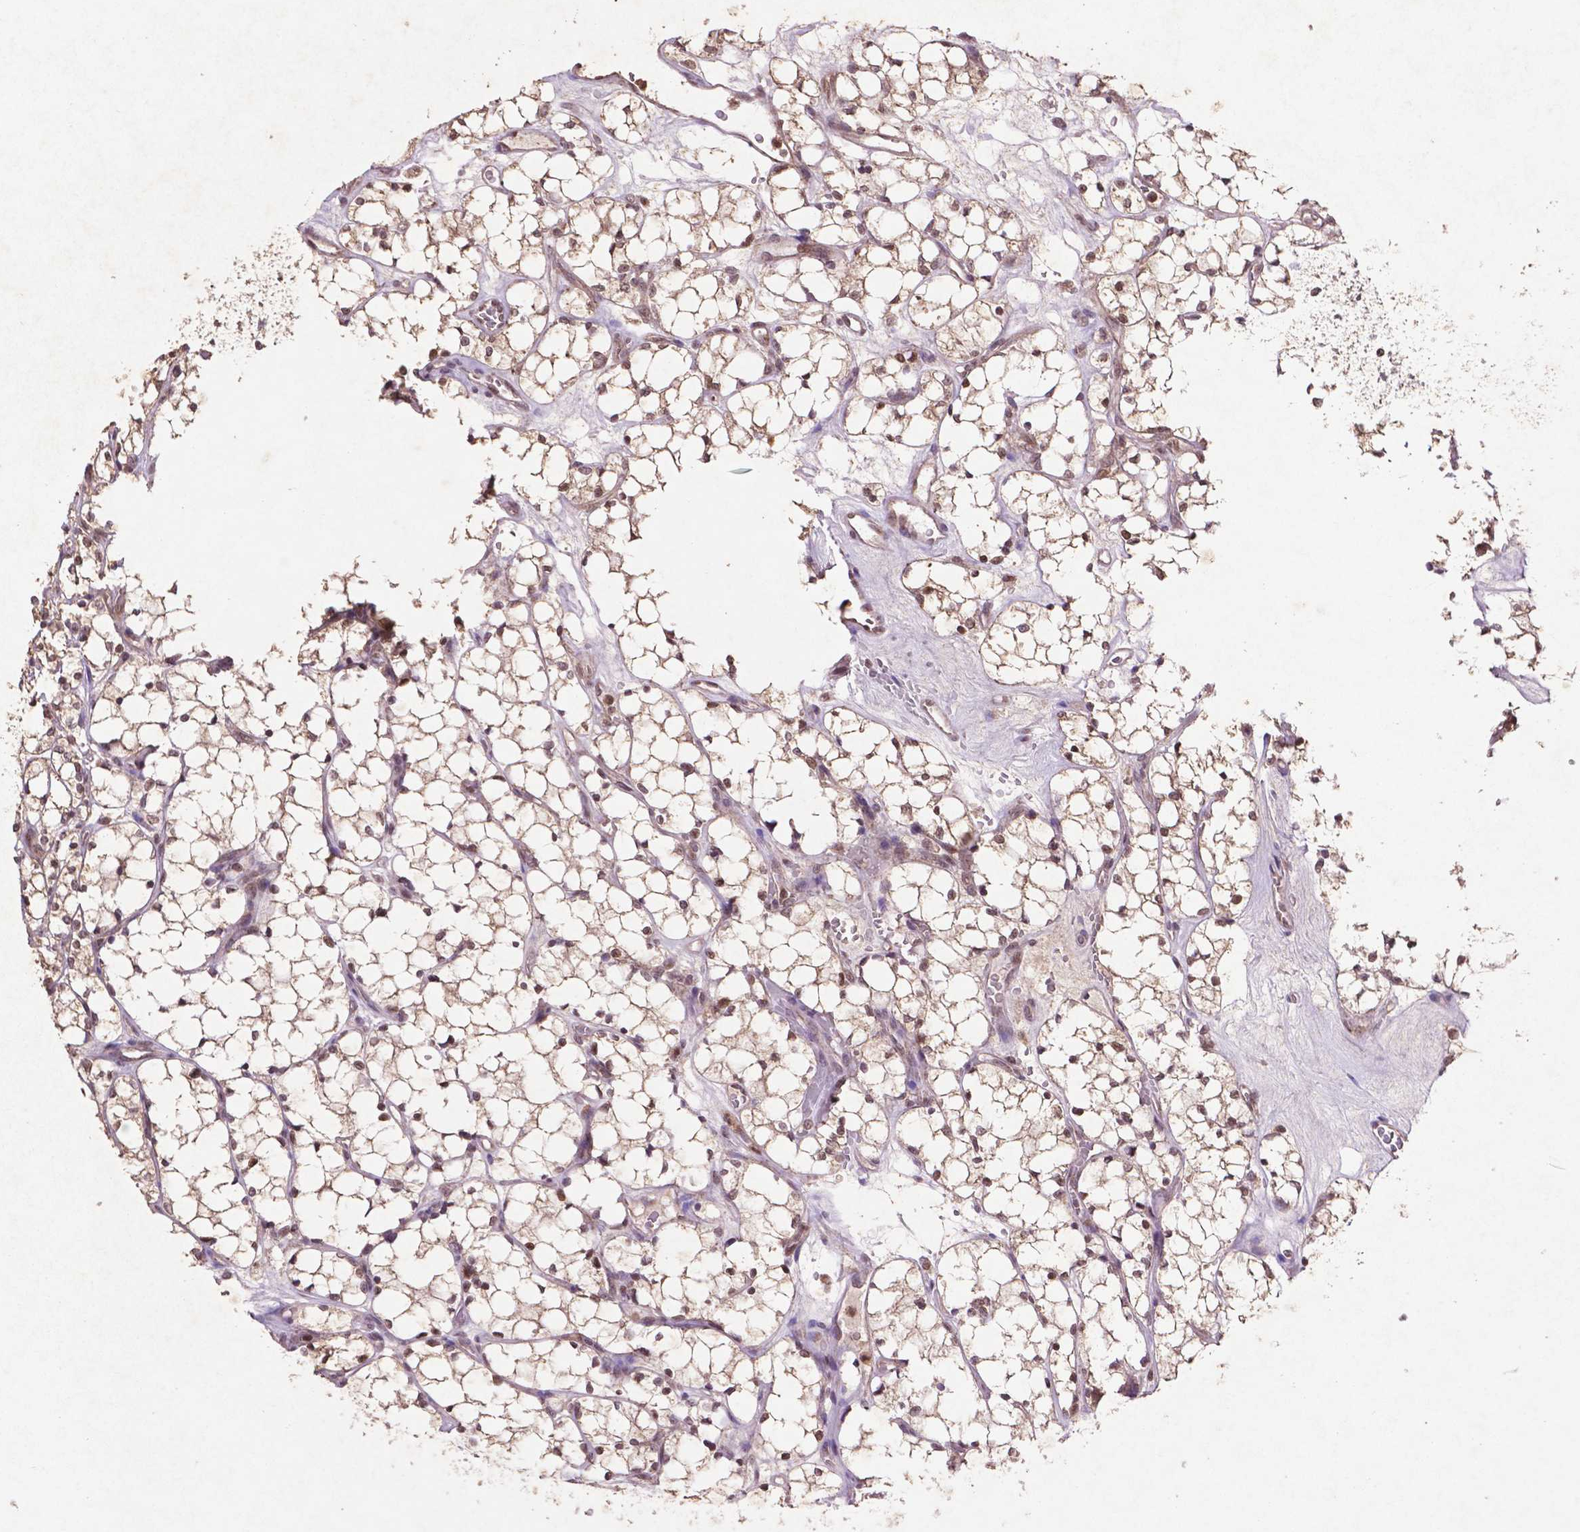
{"staining": {"intensity": "moderate", "quantity": ">75%", "location": "cytoplasmic/membranous,nuclear"}, "tissue": "renal cancer", "cell_type": "Tumor cells", "image_type": "cancer", "snomed": [{"axis": "morphology", "description": "Adenocarcinoma, NOS"}, {"axis": "topography", "description": "Kidney"}], "caption": "IHC staining of renal cancer, which shows medium levels of moderate cytoplasmic/membranous and nuclear staining in about >75% of tumor cells indicating moderate cytoplasmic/membranous and nuclear protein expression. The staining was performed using DAB (brown) for protein detection and nuclei were counterstained in hematoxylin (blue).", "gene": "GLRX", "patient": {"sex": "female", "age": 69}}